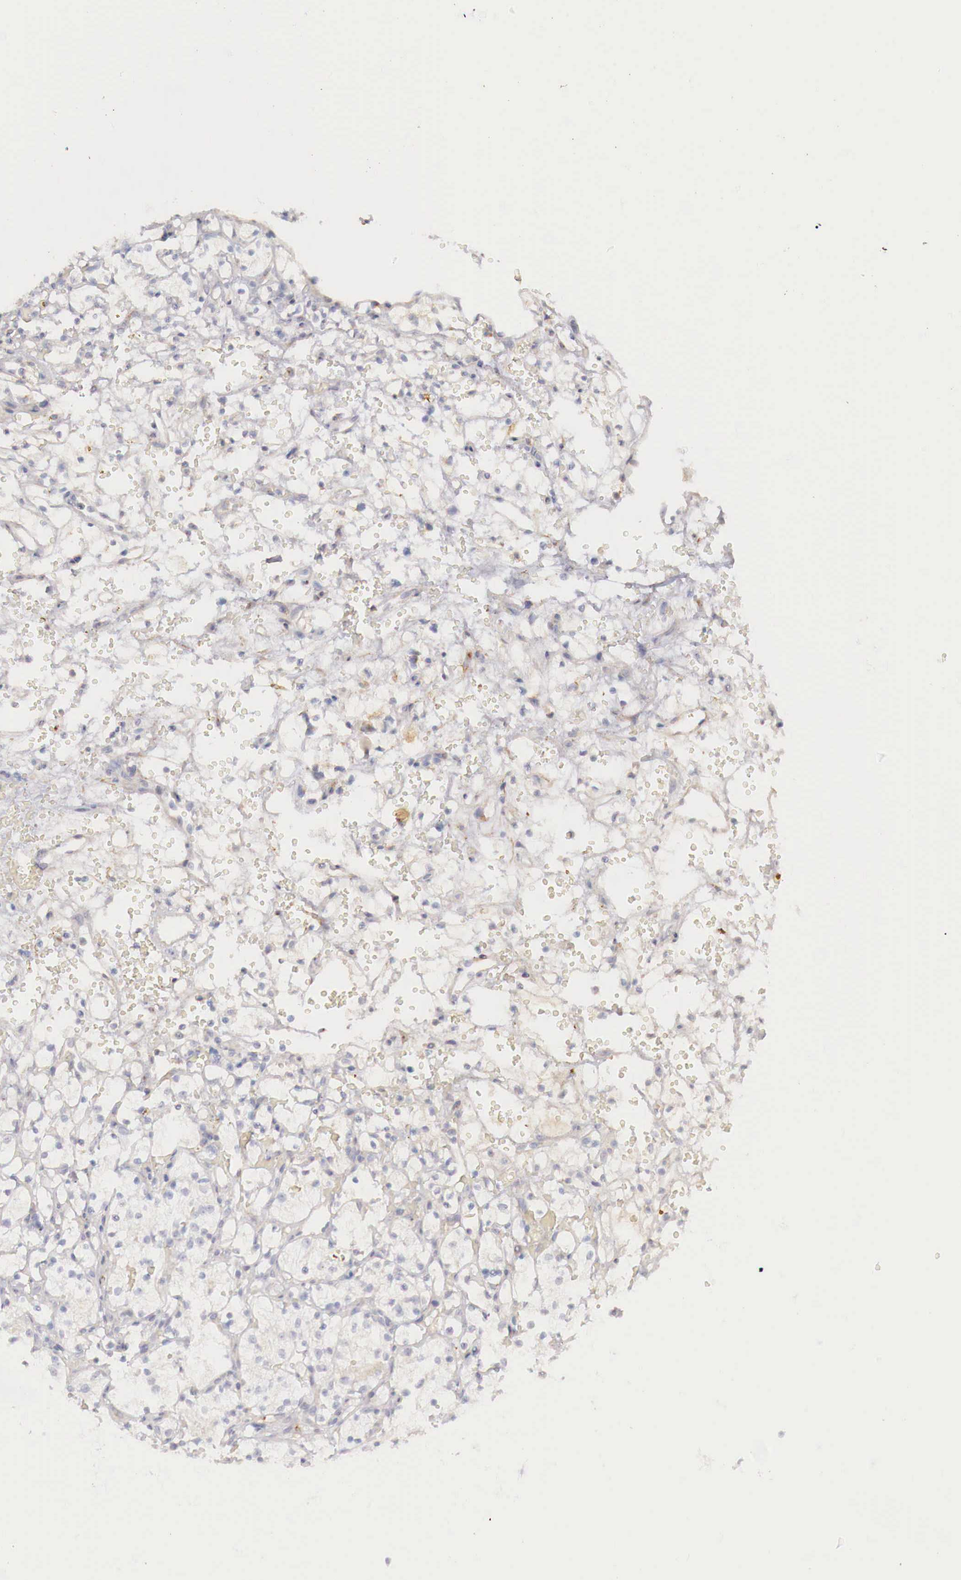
{"staining": {"intensity": "negative", "quantity": "none", "location": "none"}, "tissue": "renal cancer", "cell_type": "Tumor cells", "image_type": "cancer", "snomed": [{"axis": "morphology", "description": "Adenocarcinoma, NOS"}, {"axis": "topography", "description": "Kidney"}], "caption": "Tumor cells are negative for protein expression in human renal adenocarcinoma.", "gene": "KLHDC7B", "patient": {"sex": "female", "age": 60}}